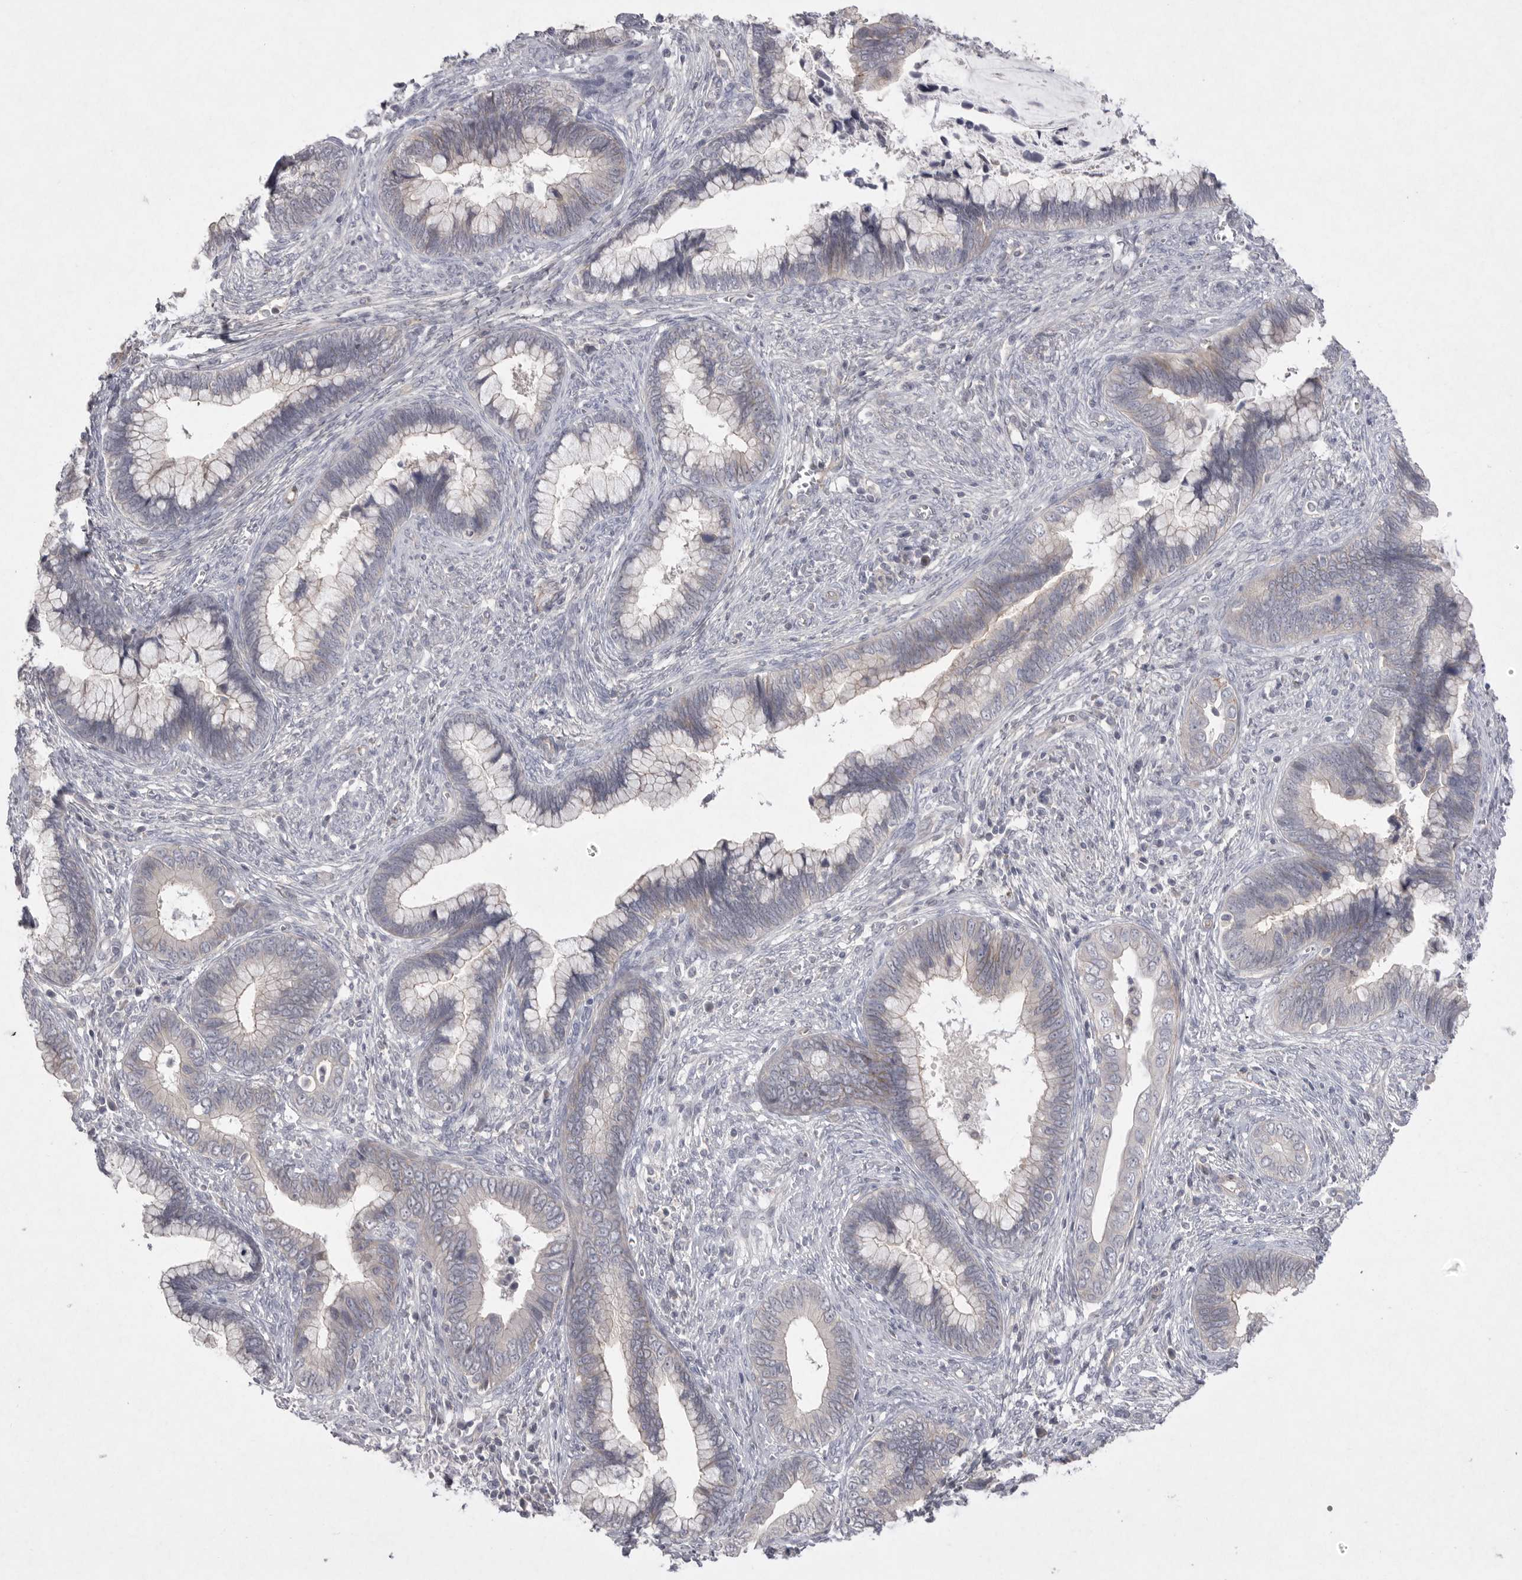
{"staining": {"intensity": "negative", "quantity": "none", "location": "none"}, "tissue": "cervical cancer", "cell_type": "Tumor cells", "image_type": "cancer", "snomed": [{"axis": "morphology", "description": "Adenocarcinoma, NOS"}, {"axis": "topography", "description": "Cervix"}], "caption": "High power microscopy image of an immunohistochemistry micrograph of adenocarcinoma (cervical), revealing no significant staining in tumor cells.", "gene": "VANGL2", "patient": {"sex": "female", "age": 44}}